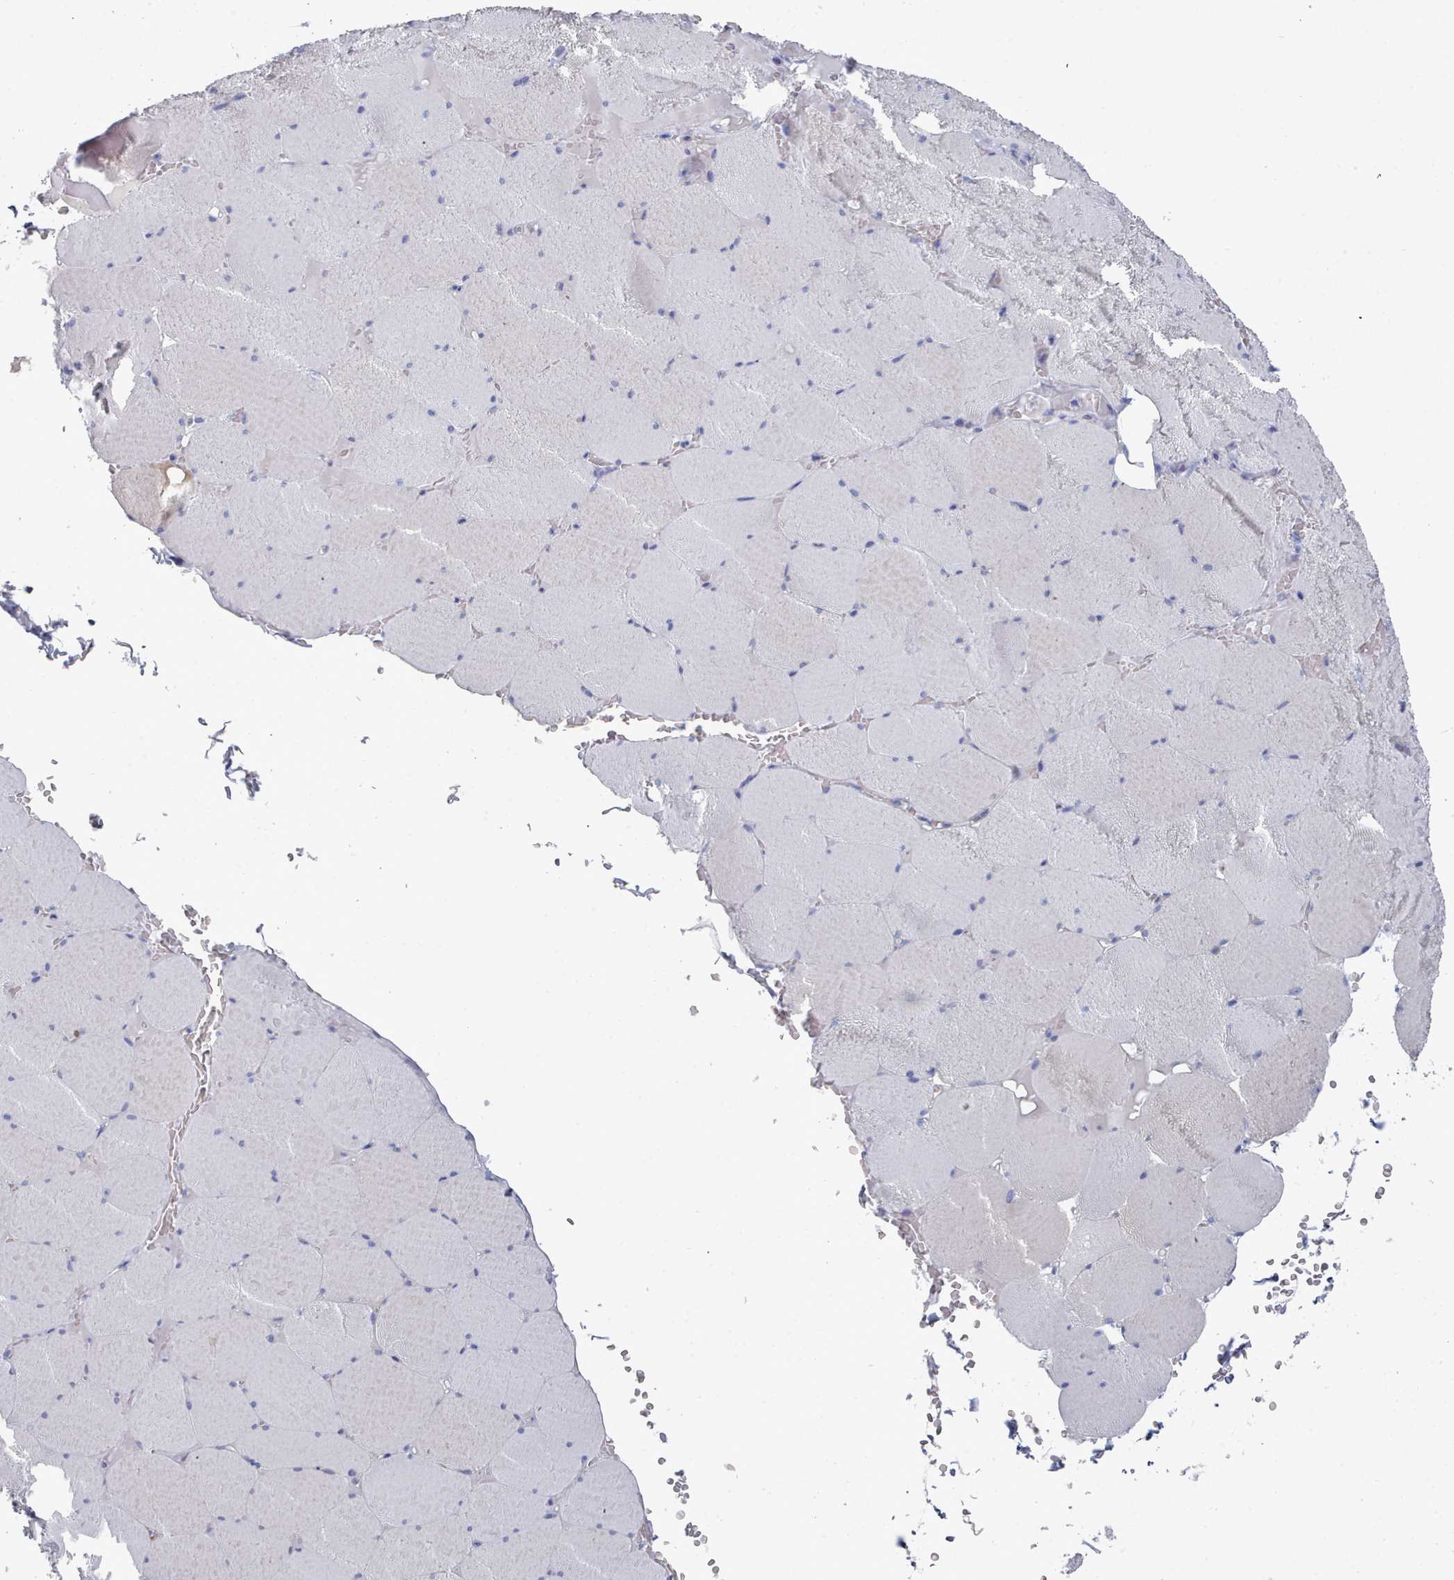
{"staining": {"intensity": "negative", "quantity": "none", "location": "none"}, "tissue": "skeletal muscle", "cell_type": "Myocytes", "image_type": "normal", "snomed": [{"axis": "morphology", "description": "Normal tissue, NOS"}, {"axis": "topography", "description": "Skeletal muscle"}, {"axis": "topography", "description": "Head-Neck"}], "caption": "Myocytes are negative for protein expression in normal human skeletal muscle. (DAB IHC, high magnification).", "gene": "ENSG00000285188", "patient": {"sex": "male", "age": 66}}